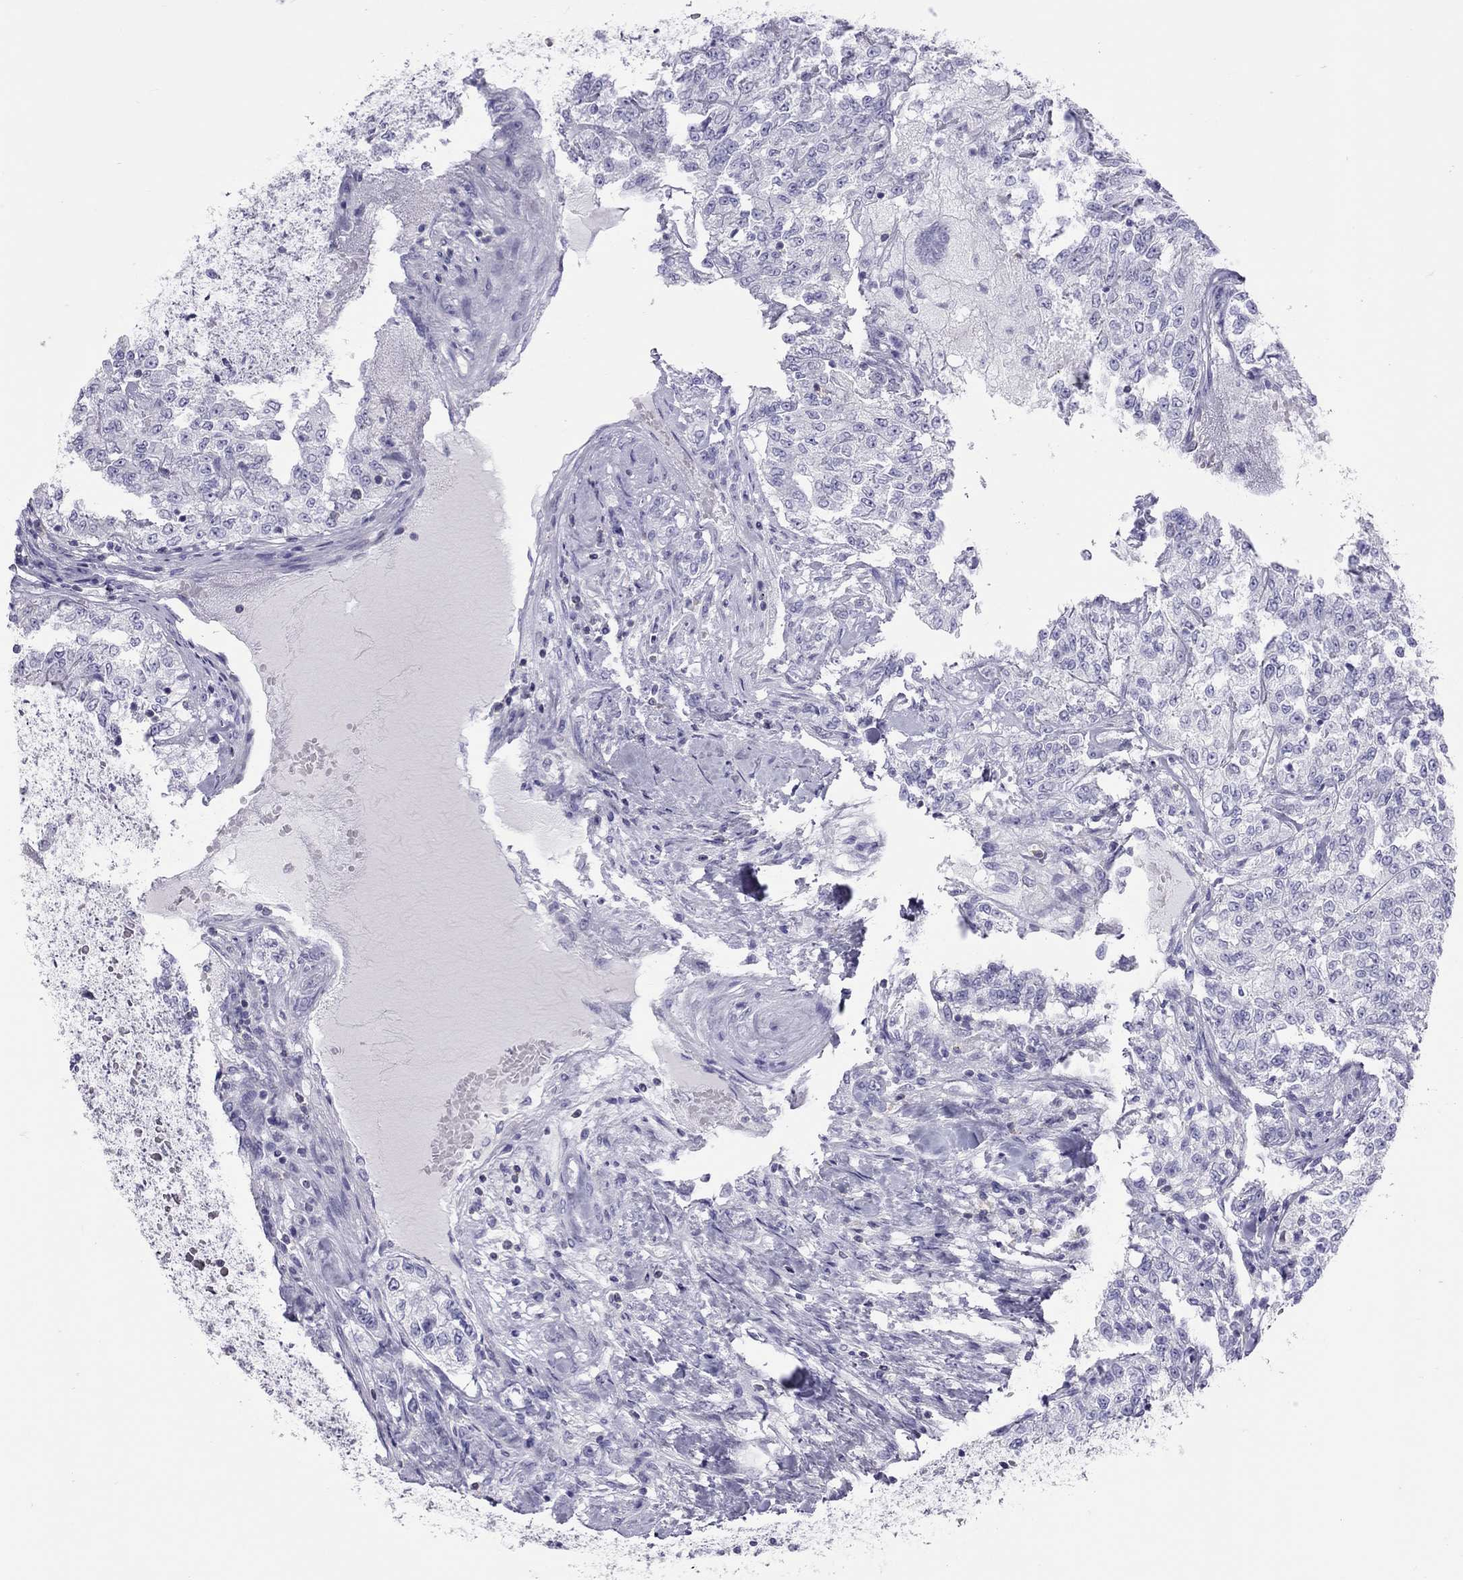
{"staining": {"intensity": "negative", "quantity": "none", "location": "none"}, "tissue": "renal cancer", "cell_type": "Tumor cells", "image_type": "cancer", "snomed": [{"axis": "morphology", "description": "Adenocarcinoma, NOS"}, {"axis": "topography", "description": "Kidney"}], "caption": "There is no significant staining in tumor cells of renal cancer (adenocarcinoma).", "gene": "STAG3", "patient": {"sex": "female", "age": 63}}